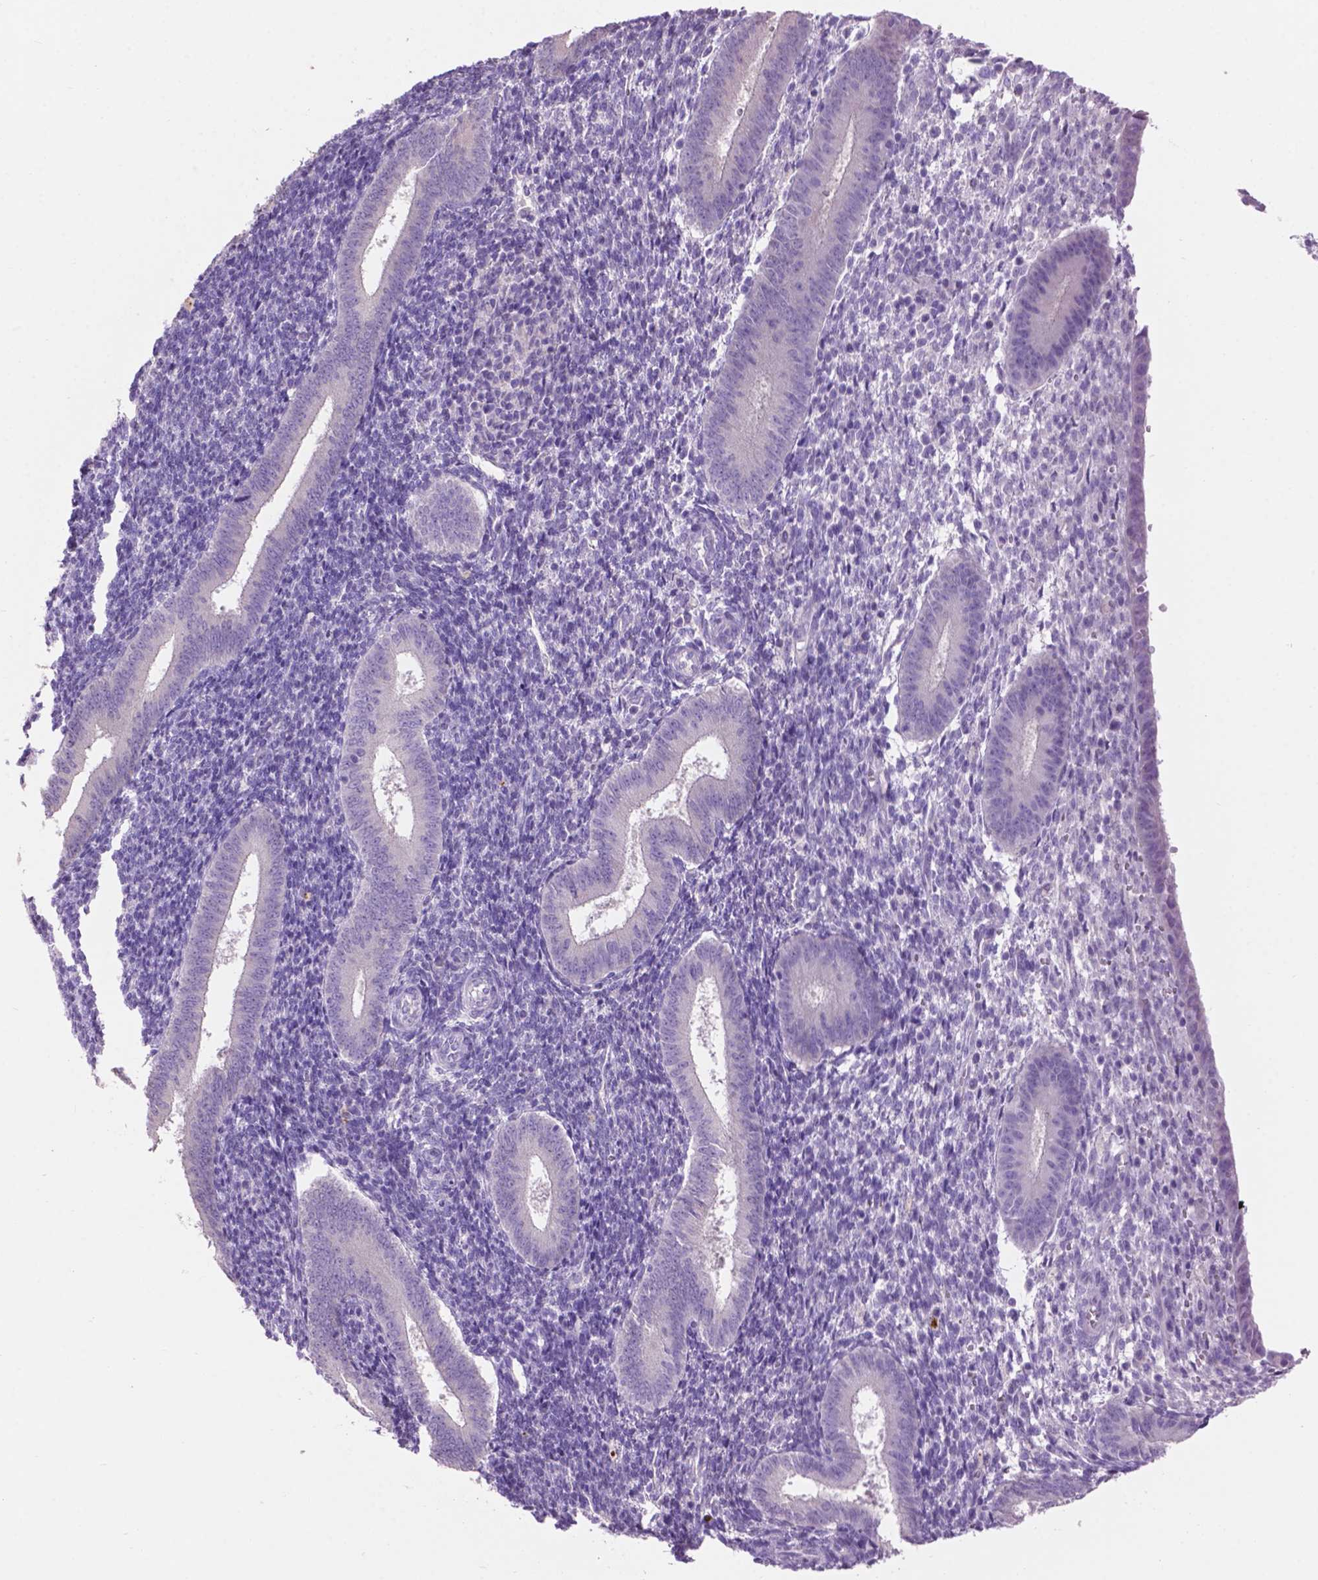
{"staining": {"intensity": "negative", "quantity": "none", "location": "none"}, "tissue": "endometrium", "cell_type": "Cells in endometrial stroma", "image_type": "normal", "snomed": [{"axis": "morphology", "description": "Normal tissue, NOS"}, {"axis": "topography", "description": "Endometrium"}], "caption": "Micrograph shows no protein positivity in cells in endometrial stroma of benign endometrium.", "gene": "CRYBA4", "patient": {"sex": "female", "age": 25}}